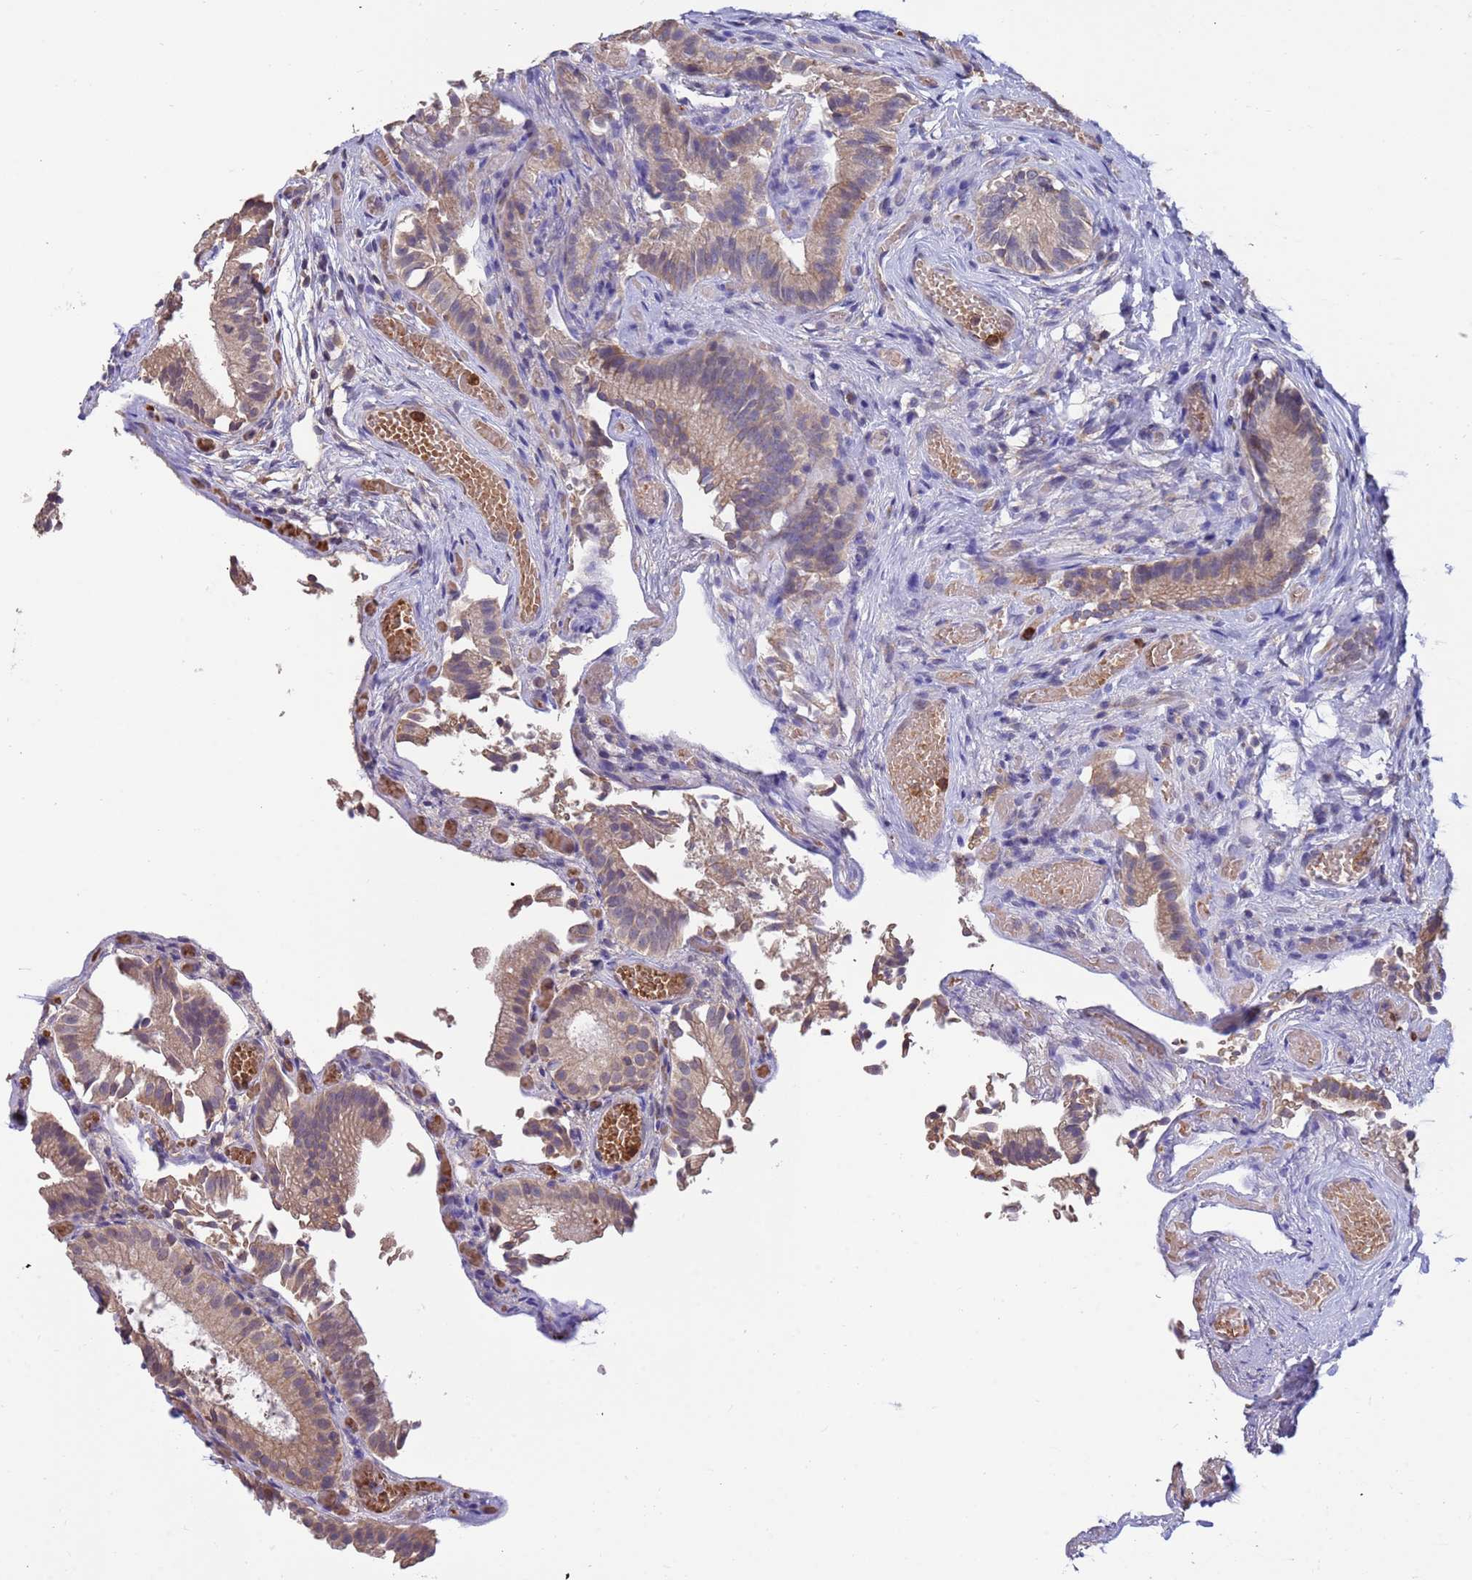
{"staining": {"intensity": "weak", "quantity": "25%-75%", "location": "cytoplasmic/membranous"}, "tissue": "gallbladder", "cell_type": "Glandular cells", "image_type": "normal", "snomed": [{"axis": "morphology", "description": "Normal tissue, NOS"}, {"axis": "topography", "description": "Gallbladder"}], "caption": "High-magnification brightfield microscopy of benign gallbladder stained with DAB (brown) and counterstained with hematoxylin (blue). glandular cells exhibit weak cytoplasmic/membranous positivity is seen in about25%-75% of cells. The staining is performed using DAB brown chromogen to label protein expression. The nuclei are counter-stained blue using hematoxylin.", "gene": "AMPD3", "patient": {"sex": "female", "age": 47}}